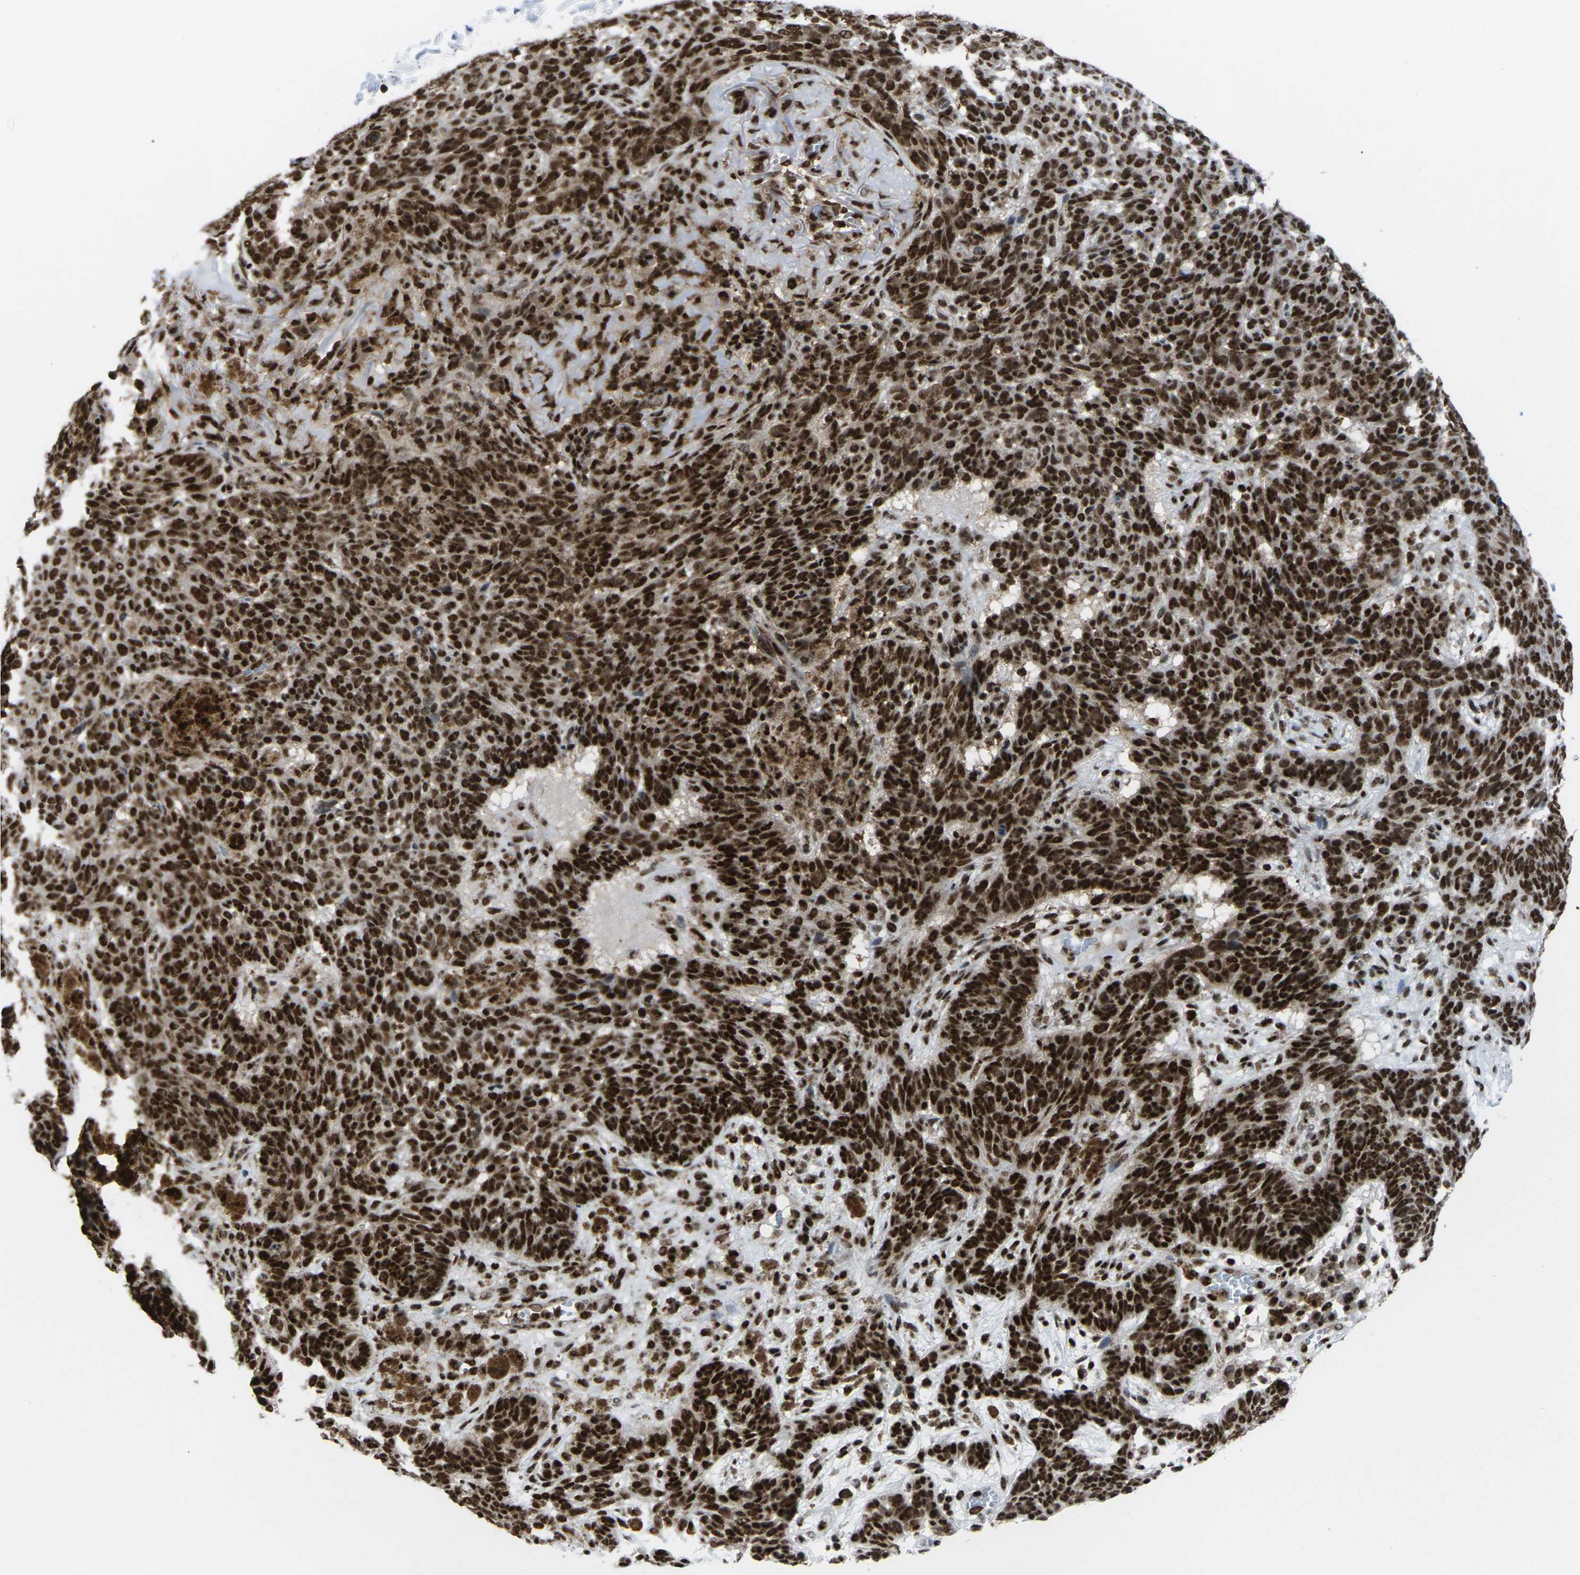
{"staining": {"intensity": "strong", "quantity": ">75%", "location": "nuclear"}, "tissue": "skin cancer", "cell_type": "Tumor cells", "image_type": "cancer", "snomed": [{"axis": "morphology", "description": "Basal cell carcinoma"}, {"axis": "topography", "description": "Skin"}], "caption": "This photomicrograph exhibits skin basal cell carcinoma stained with immunohistochemistry to label a protein in brown. The nuclear of tumor cells show strong positivity for the protein. Nuclei are counter-stained blue.", "gene": "MAGOH", "patient": {"sex": "male", "age": 85}}